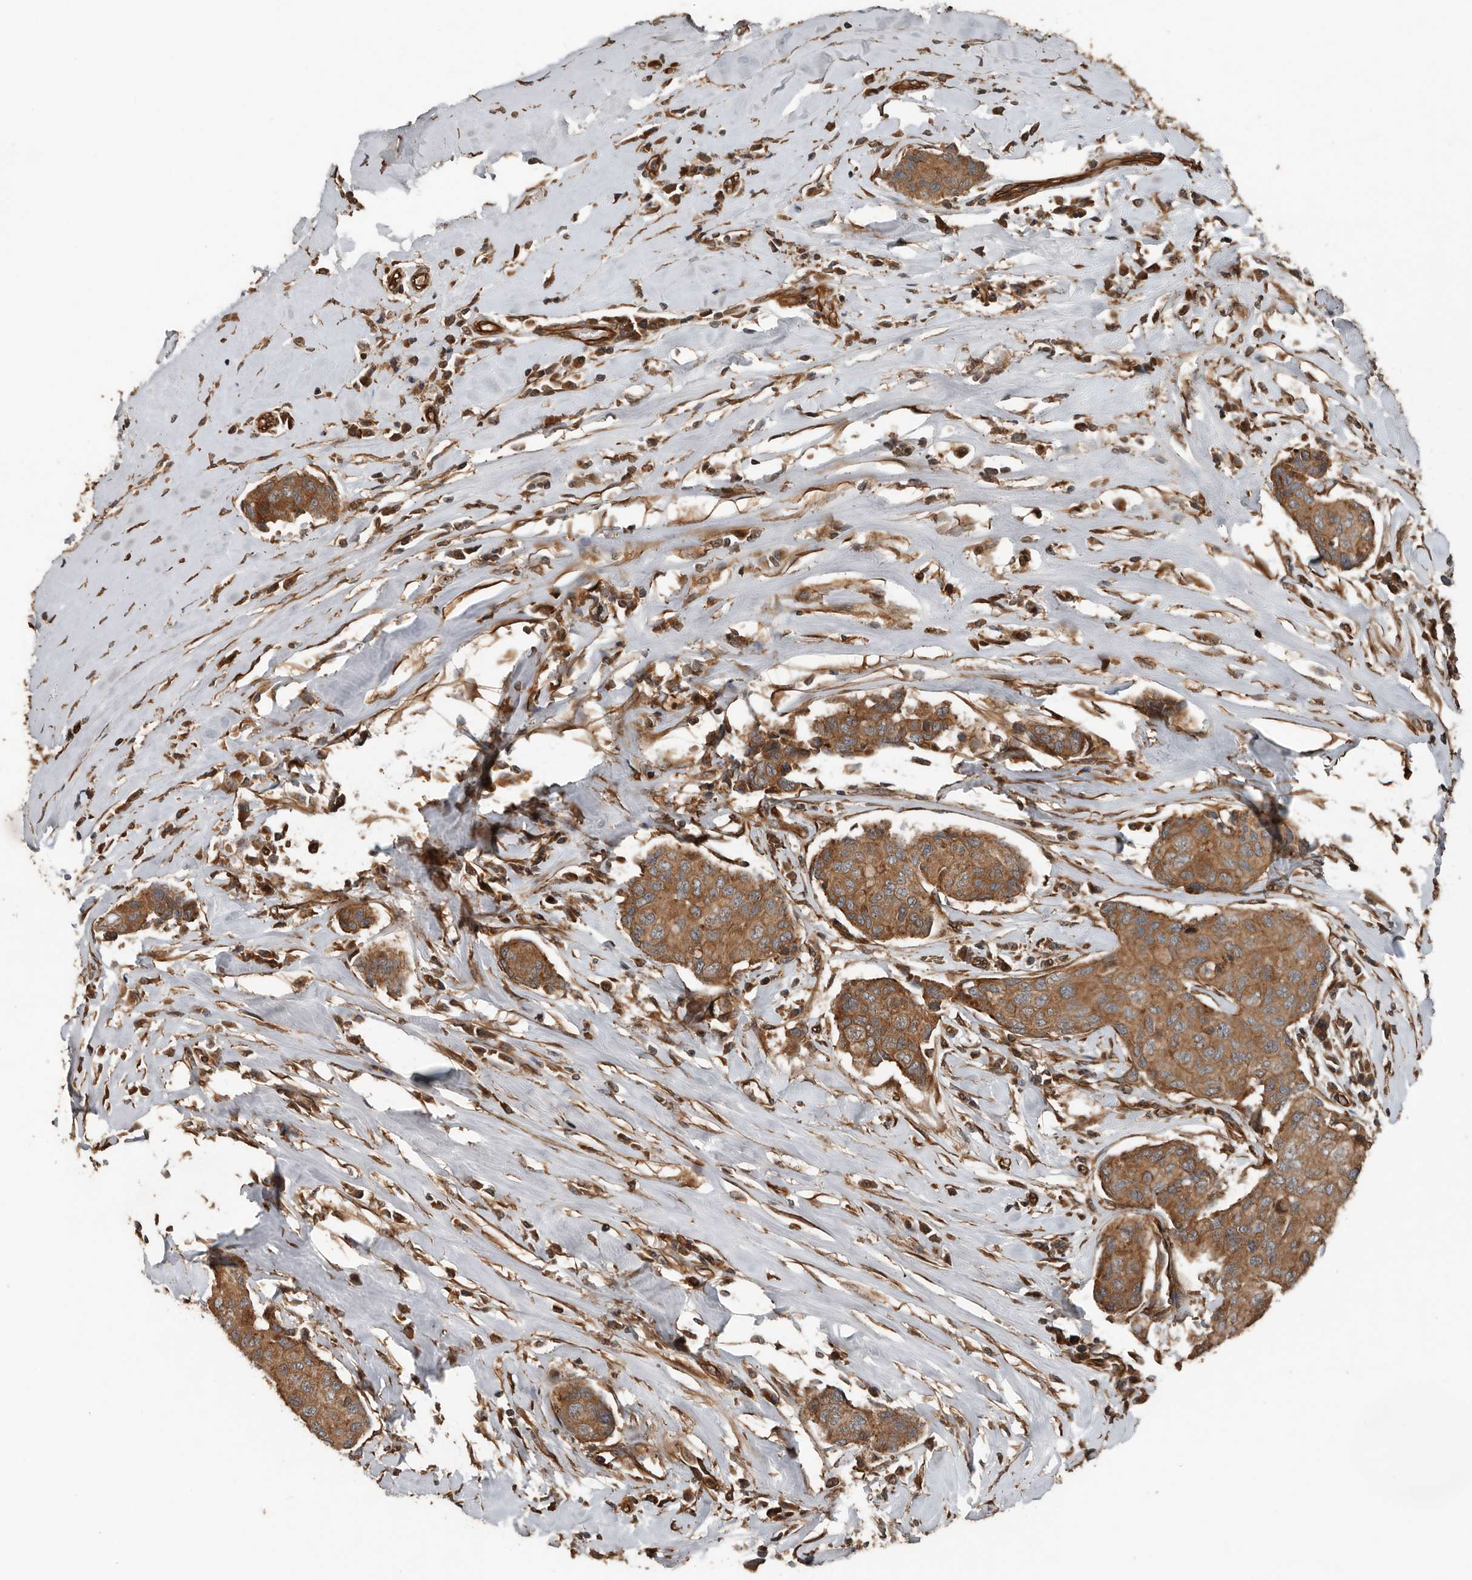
{"staining": {"intensity": "moderate", "quantity": ">75%", "location": "cytoplasmic/membranous"}, "tissue": "breast cancer", "cell_type": "Tumor cells", "image_type": "cancer", "snomed": [{"axis": "morphology", "description": "Duct carcinoma"}, {"axis": "topography", "description": "Breast"}], "caption": "Immunohistochemical staining of human breast cancer (infiltrating ductal carcinoma) reveals moderate cytoplasmic/membranous protein staining in approximately >75% of tumor cells.", "gene": "YOD1", "patient": {"sex": "female", "age": 80}}